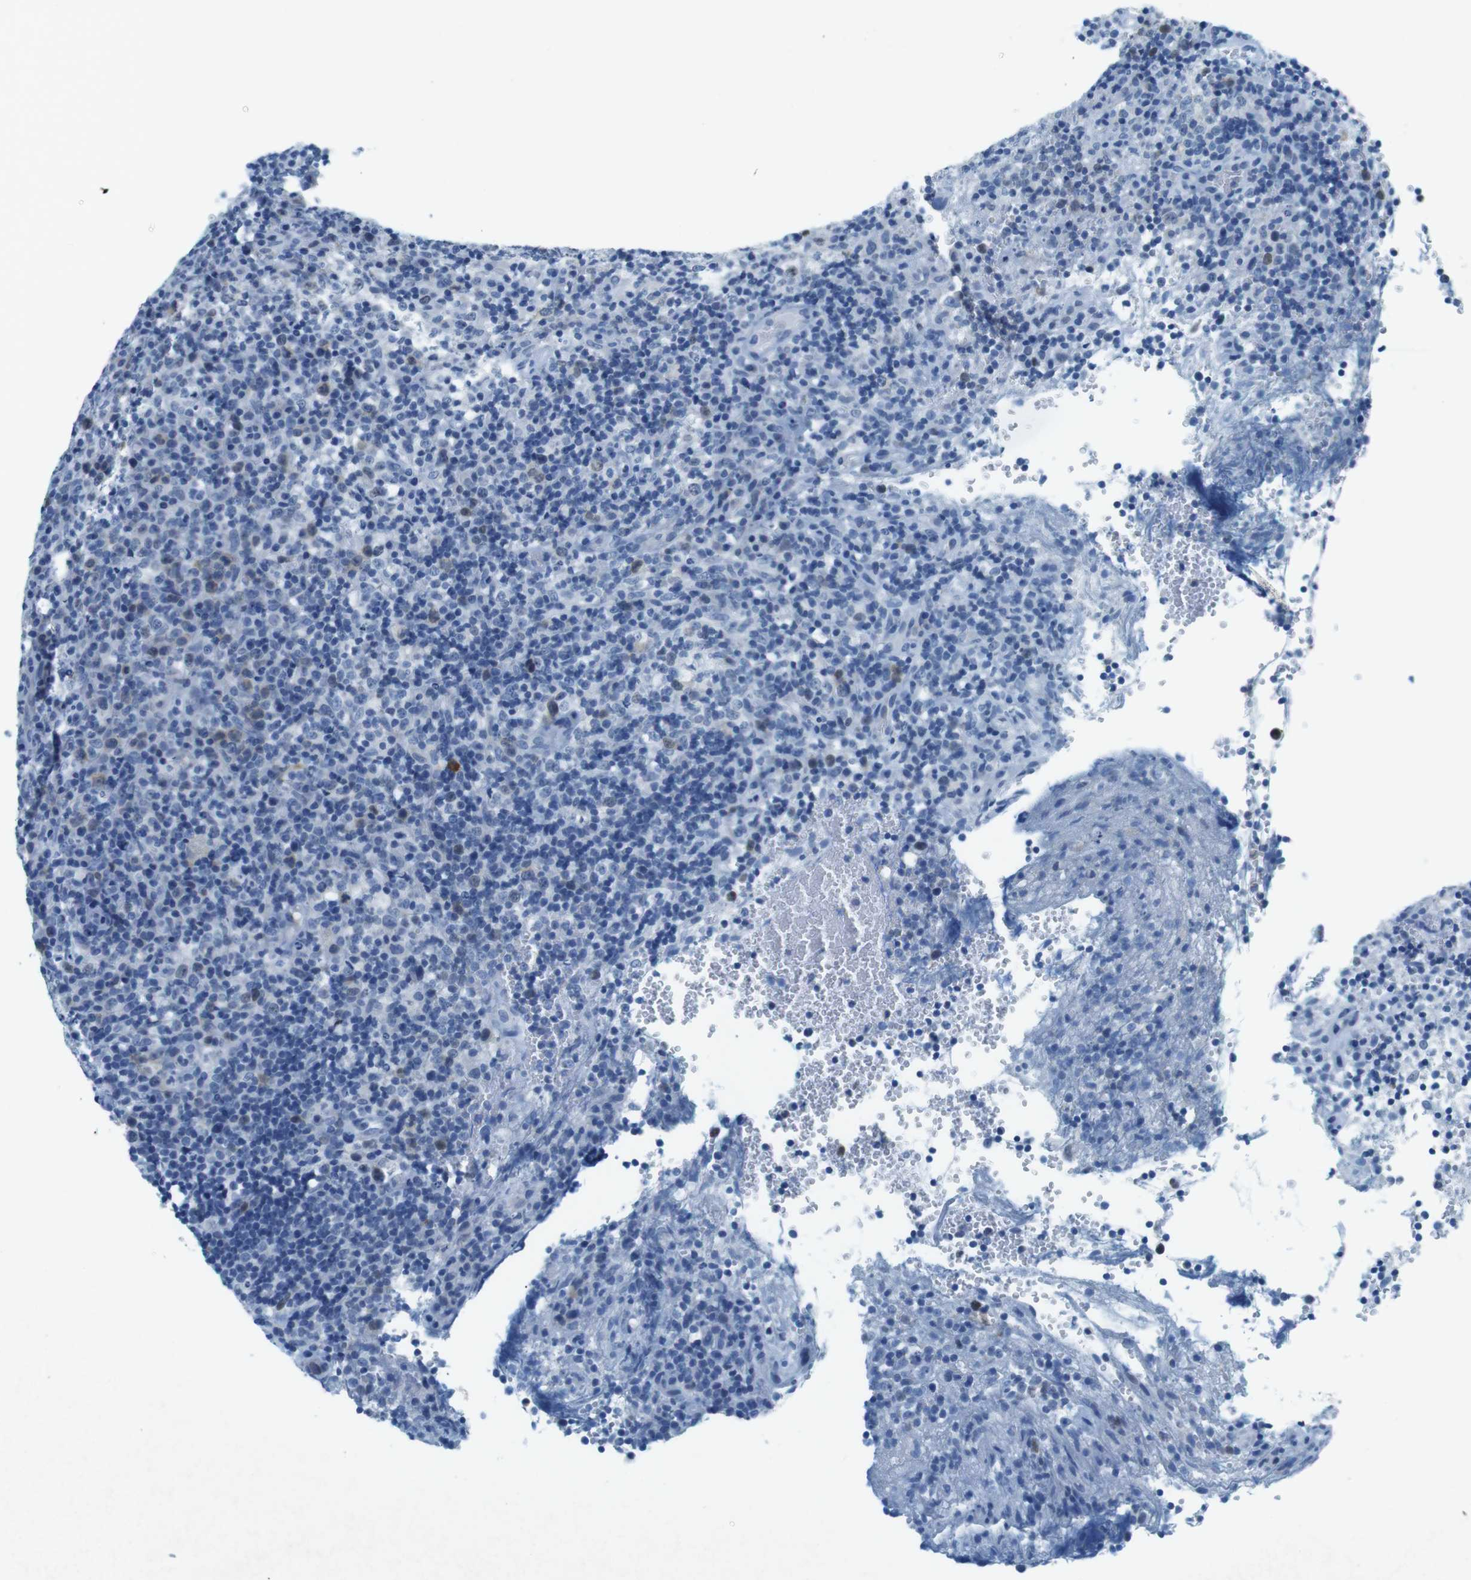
{"staining": {"intensity": "negative", "quantity": "none", "location": "none"}, "tissue": "lymphoma", "cell_type": "Tumor cells", "image_type": "cancer", "snomed": [{"axis": "morphology", "description": "Malignant lymphoma, non-Hodgkin's type, High grade"}, {"axis": "topography", "description": "Lymph node"}], "caption": "Immunohistochemistry micrograph of lymphoma stained for a protein (brown), which exhibits no expression in tumor cells.", "gene": "CTAG1B", "patient": {"sex": "female", "age": 76}}